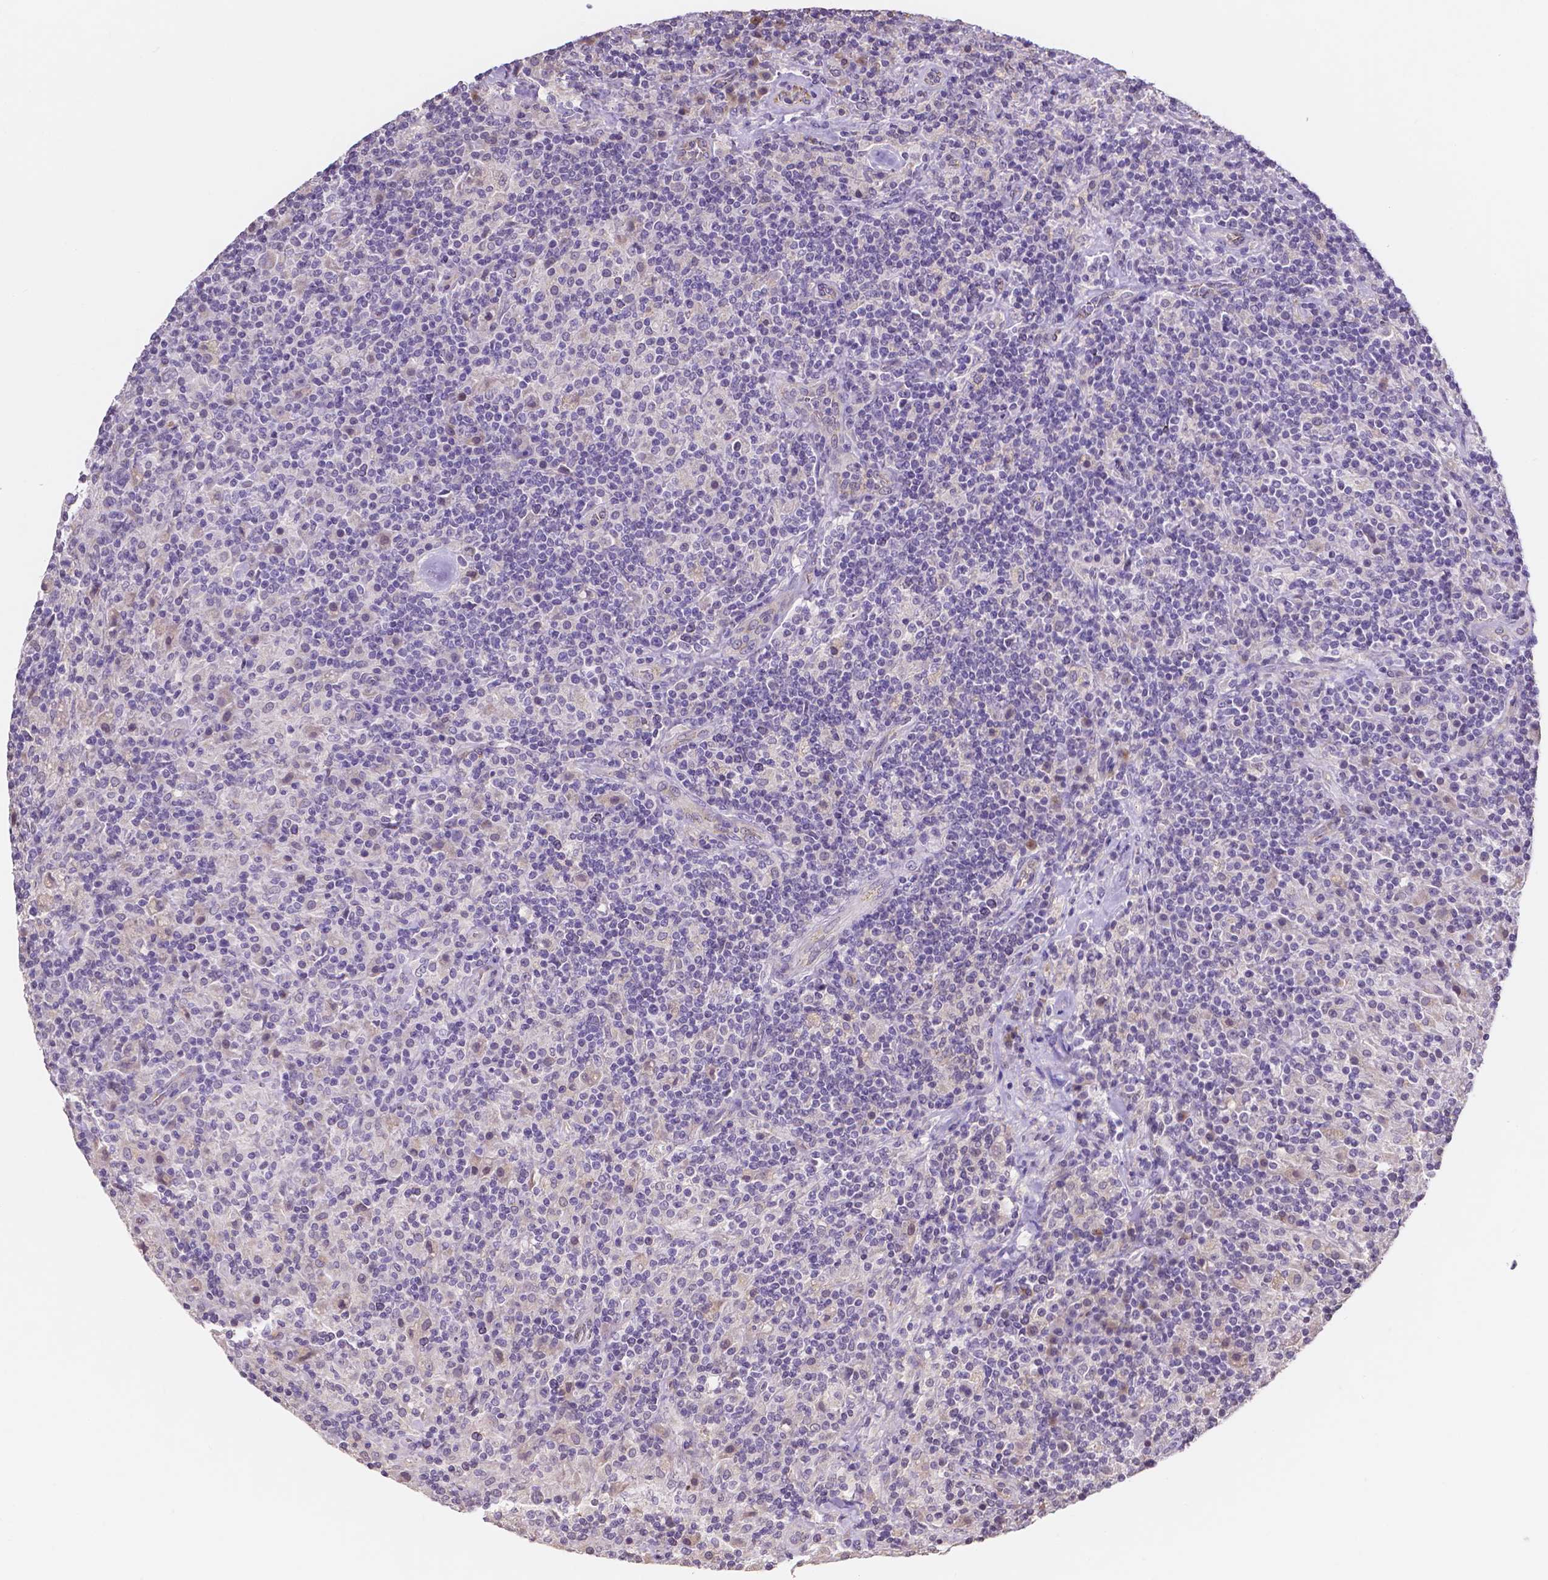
{"staining": {"intensity": "negative", "quantity": "none", "location": "none"}, "tissue": "lymphoma", "cell_type": "Tumor cells", "image_type": "cancer", "snomed": [{"axis": "morphology", "description": "Hodgkin's disease, NOS"}, {"axis": "topography", "description": "Lymph node"}], "caption": "Protein analysis of lymphoma displays no significant staining in tumor cells. (Immunohistochemistry, brightfield microscopy, high magnification).", "gene": "ELAVL2", "patient": {"sex": "male", "age": 70}}